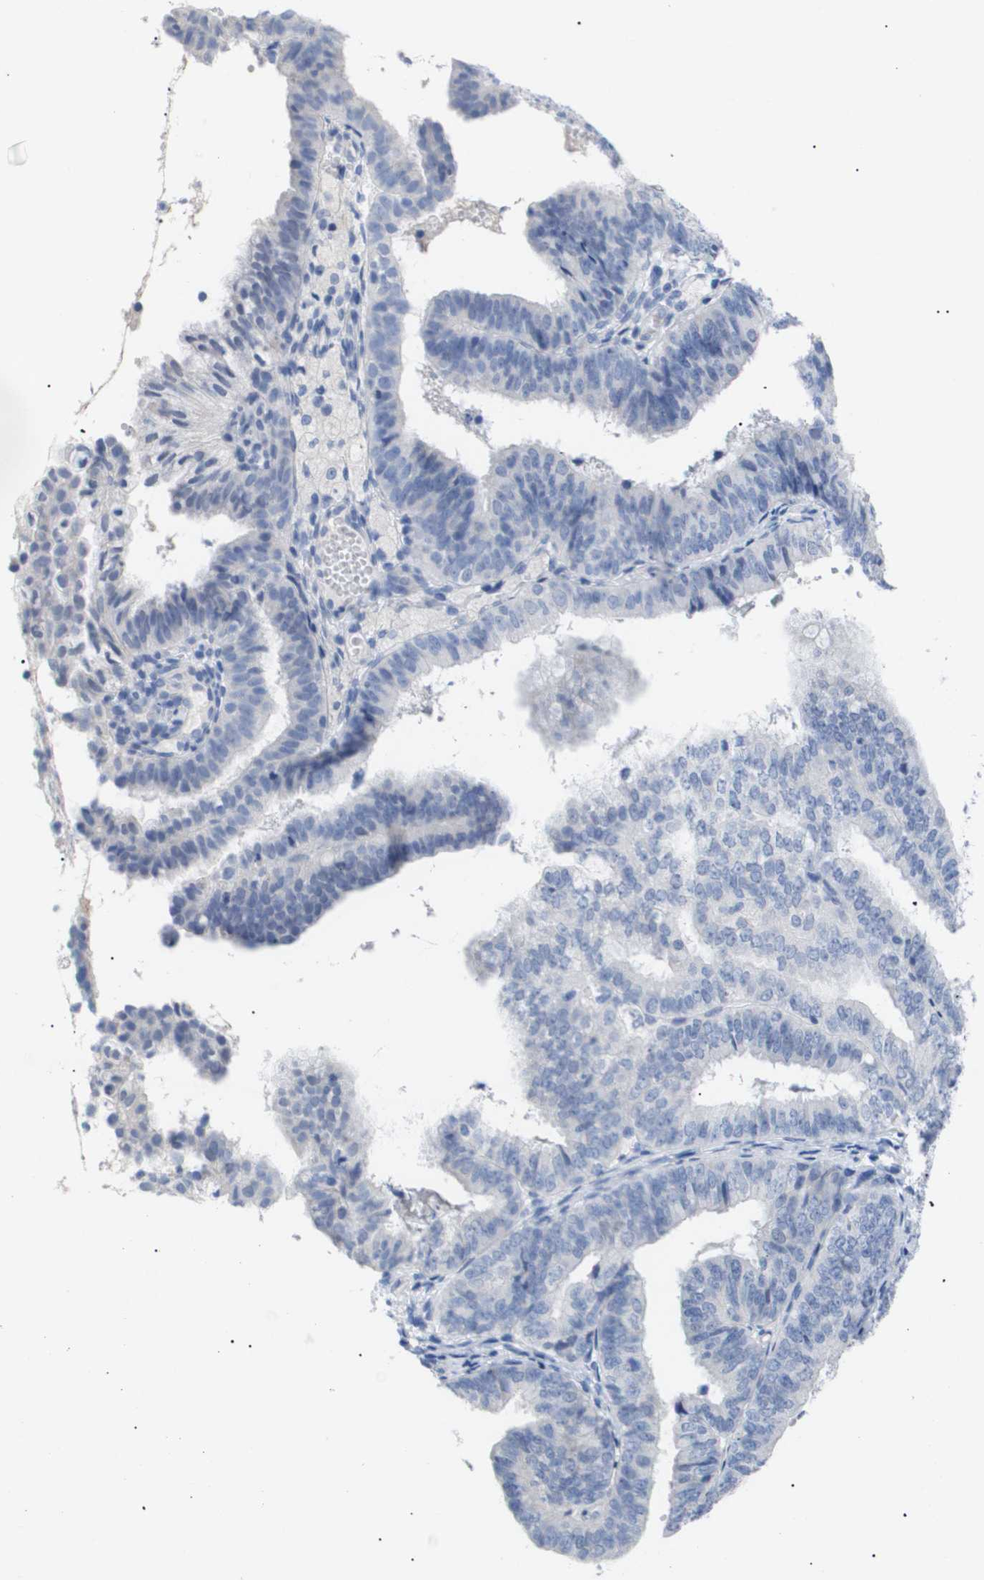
{"staining": {"intensity": "negative", "quantity": "none", "location": "none"}, "tissue": "endometrial cancer", "cell_type": "Tumor cells", "image_type": "cancer", "snomed": [{"axis": "morphology", "description": "Adenocarcinoma, NOS"}, {"axis": "topography", "description": "Endometrium"}], "caption": "A micrograph of endometrial adenocarcinoma stained for a protein demonstrates no brown staining in tumor cells.", "gene": "CAV3", "patient": {"sex": "female", "age": 63}}